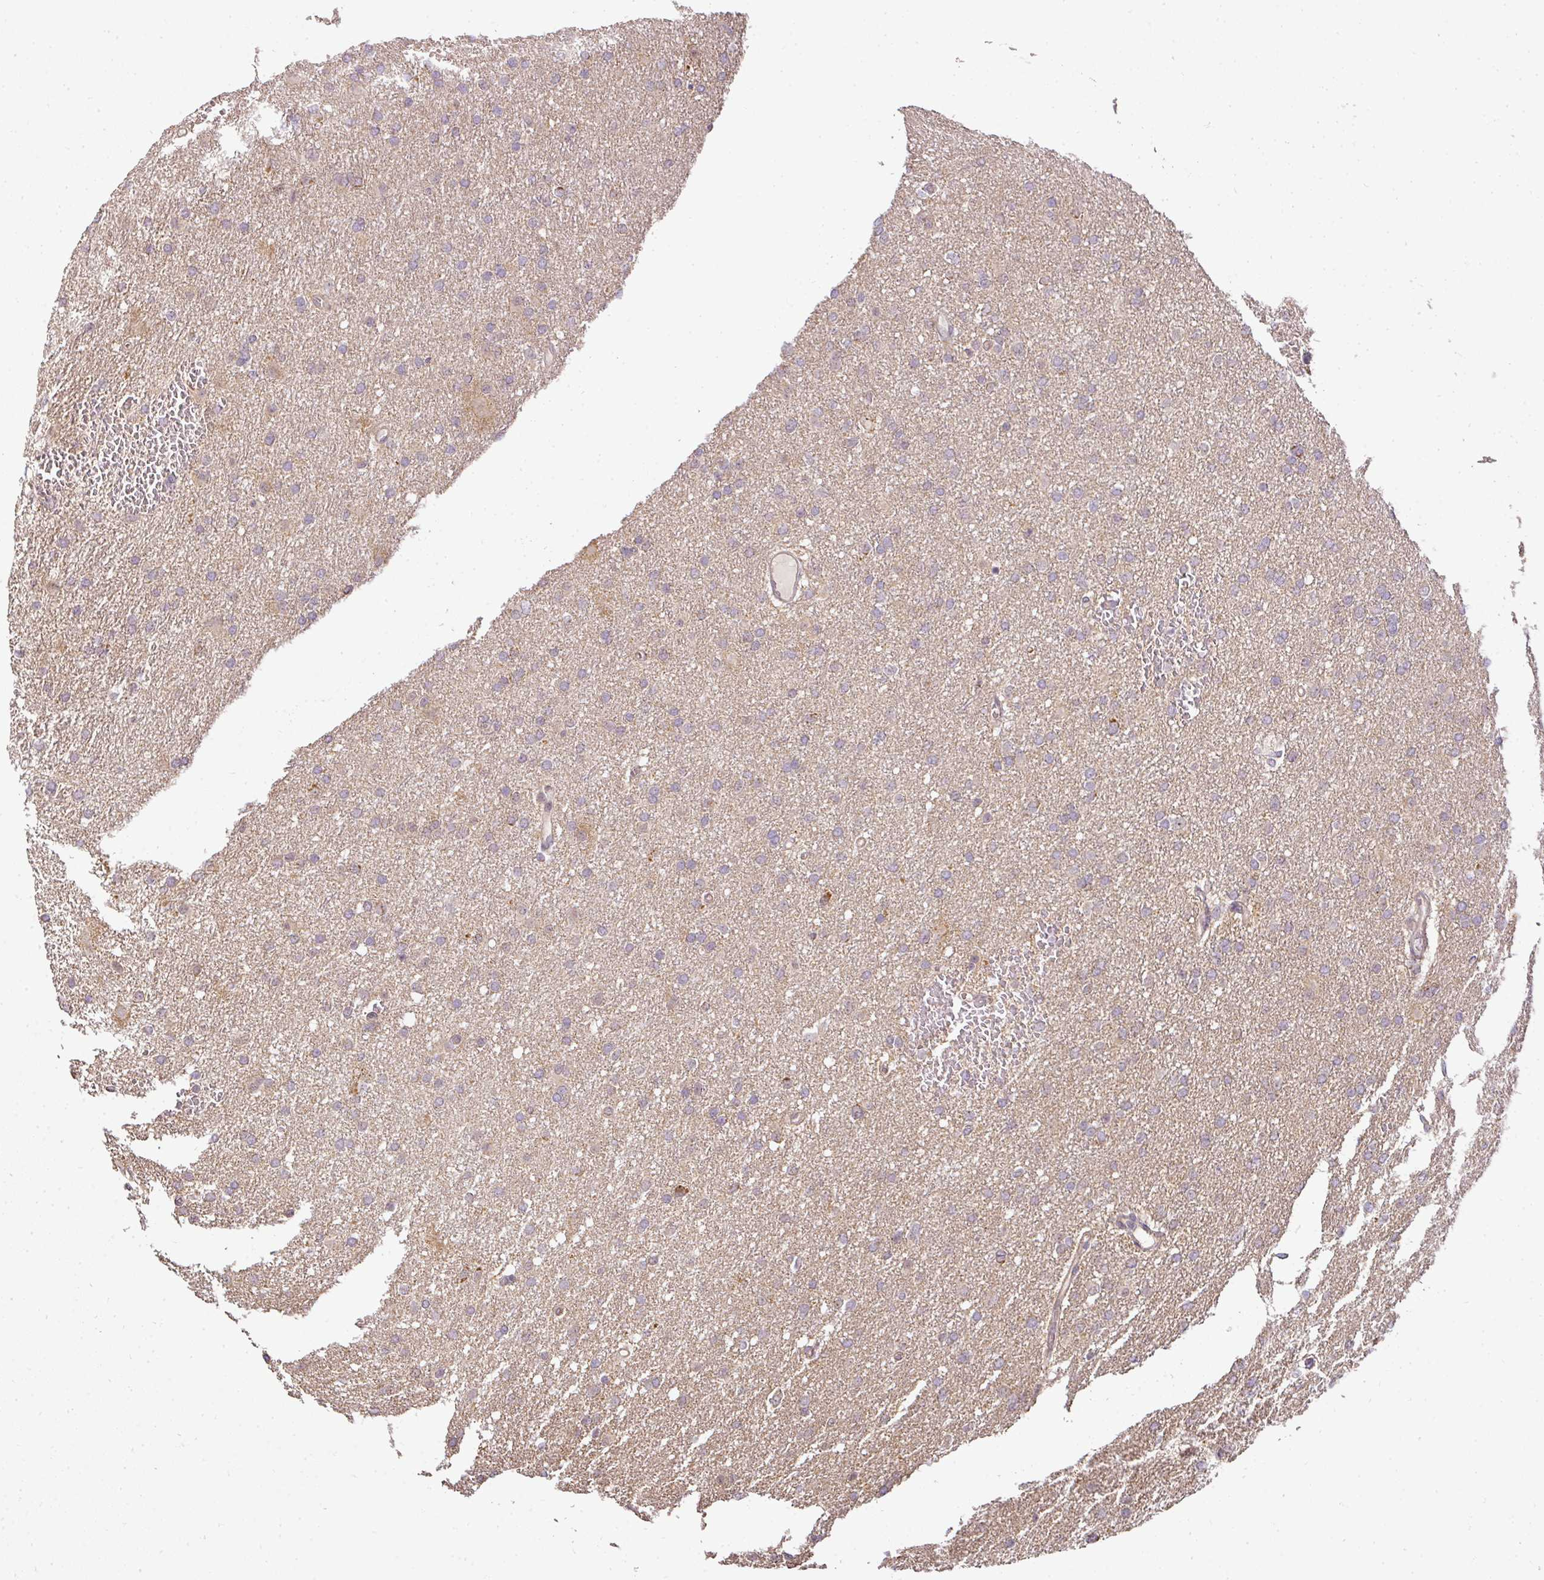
{"staining": {"intensity": "moderate", "quantity": "<25%", "location": "cytoplasmic/membranous"}, "tissue": "glioma", "cell_type": "Tumor cells", "image_type": "cancer", "snomed": [{"axis": "morphology", "description": "Glioma, malignant, High grade"}, {"axis": "topography", "description": "Cerebral cortex"}], "caption": "Protein analysis of glioma tissue demonstrates moderate cytoplasmic/membranous expression in approximately <25% of tumor cells. (IHC, brightfield microscopy, high magnification).", "gene": "MYOM2", "patient": {"sex": "female", "age": 36}}